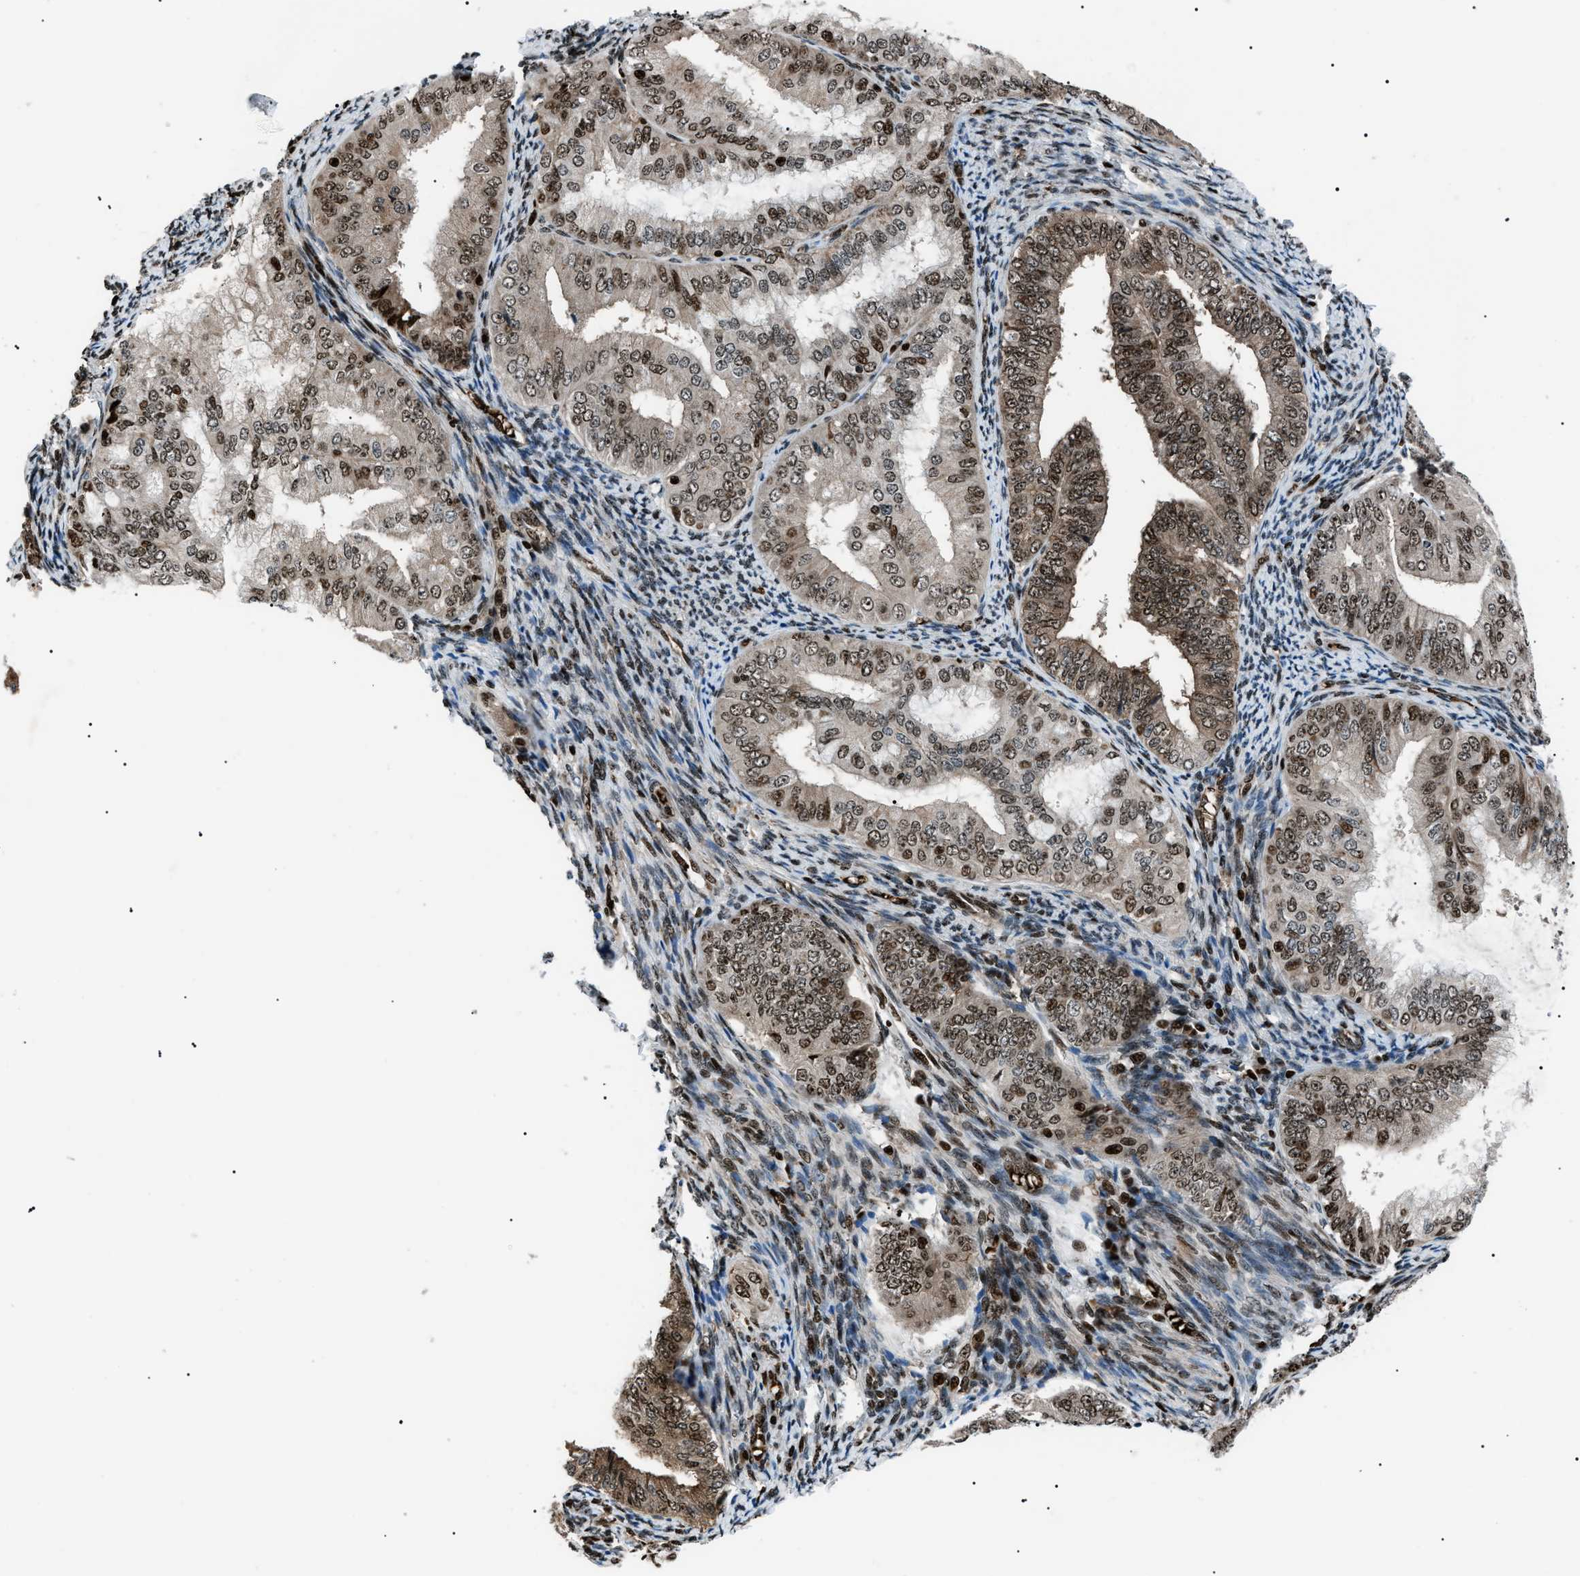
{"staining": {"intensity": "moderate", "quantity": ">75%", "location": "nuclear"}, "tissue": "endometrial cancer", "cell_type": "Tumor cells", "image_type": "cancer", "snomed": [{"axis": "morphology", "description": "Adenocarcinoma, NOS"}, {"axis": "topography", "description": "Endometrium"}], "caption": "Protein staining displays moderate nuclear staining in approximately >75% of tumor cells in adenocarcinoma (endometrial).", "gene": "PRKX", "patient": {"sex": "female", "age": 63}}